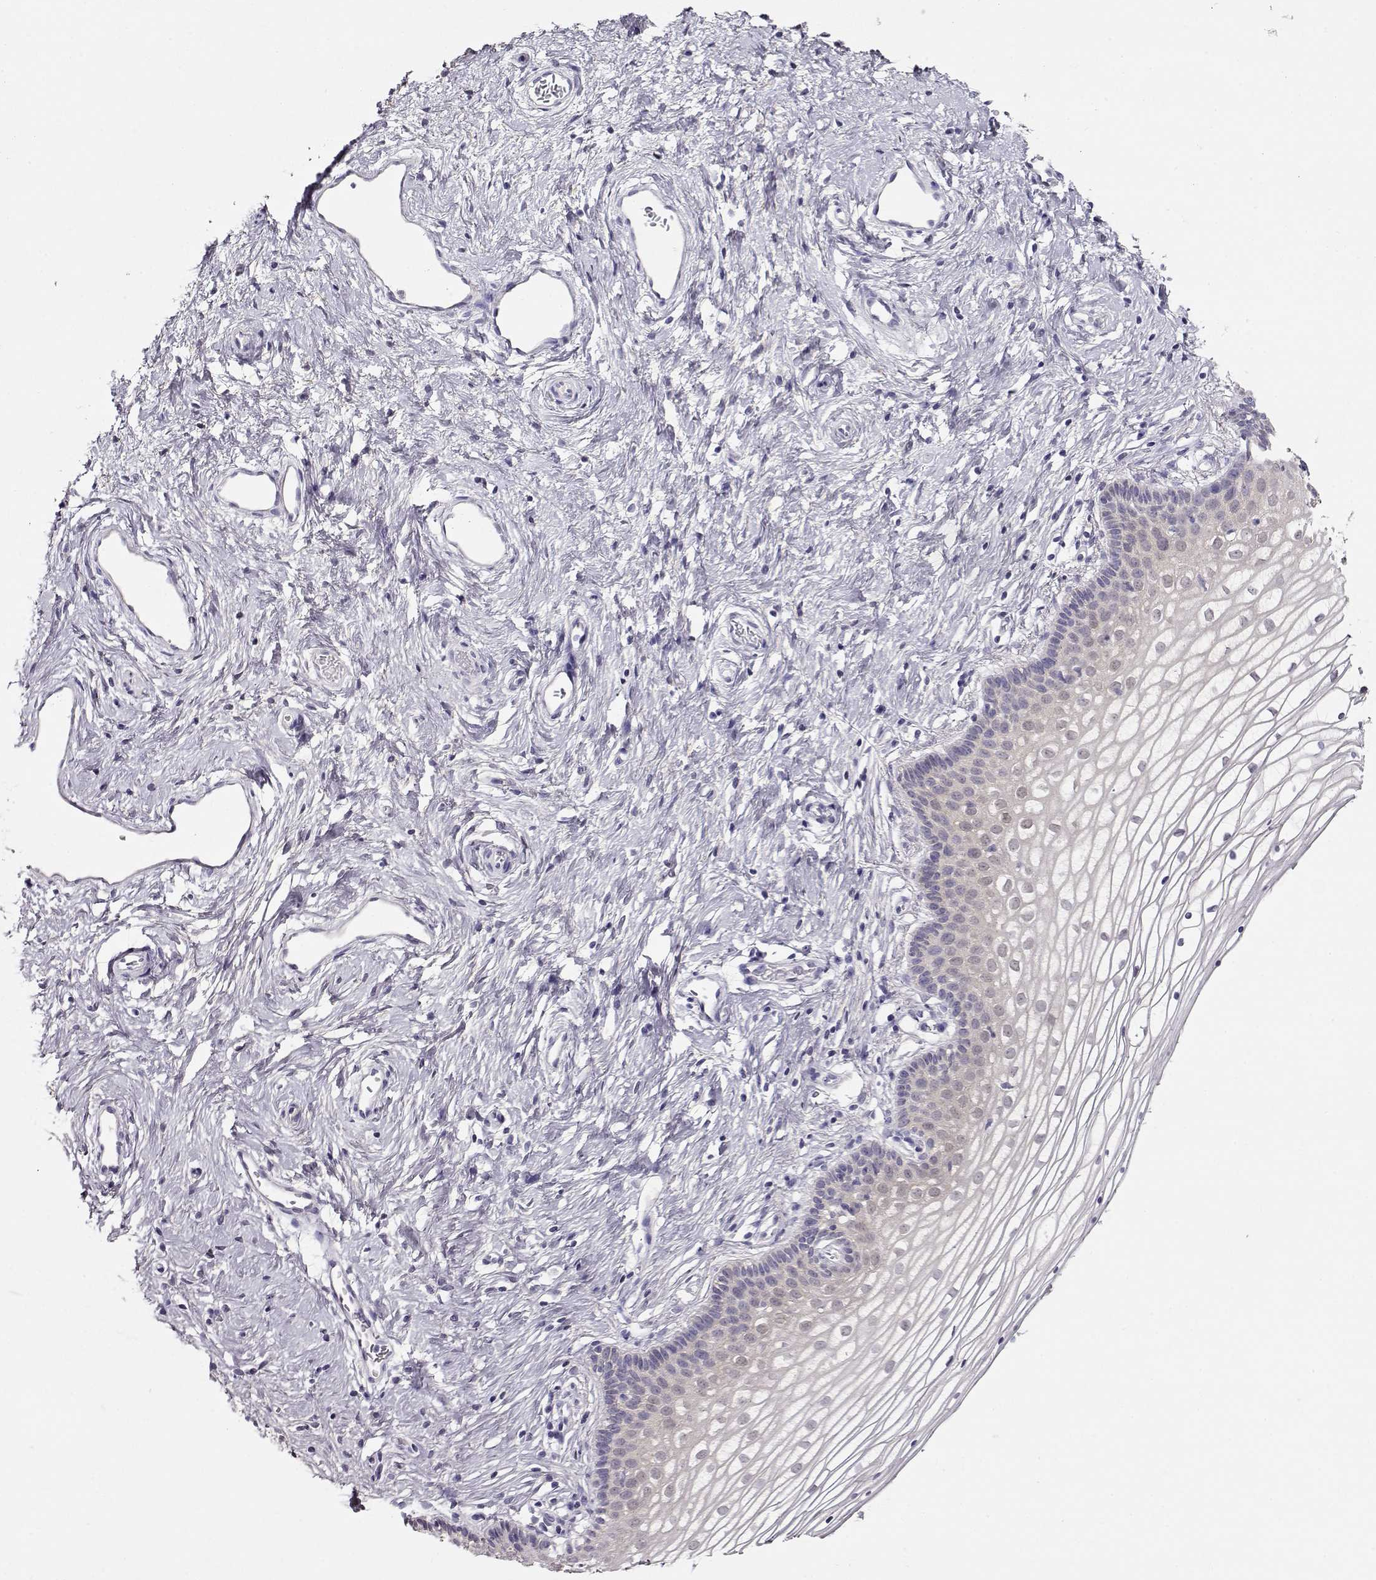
{"staining": {"intensity": "negative", "quantity": "none", "location": "none"}, "tissue": "vagina", "cell_type": "Squamous epithelial cells", "image_type": "normal", "snomed": [{"axis": "morphology", "description": "Normal tissue, NOS"}, {"axis": "topography", "description": "Vagina"}], "caption": "High magnification brightfield microscopy of unremarkable vagina stained with DAB (3,3'-diaminobenzidine) (brown) and counterstained with hematoxylin (blue): squamous epithelial cells show no significant expression.", "gene": "NDRG4", "patient": {"sex": "female", "age": 36}}